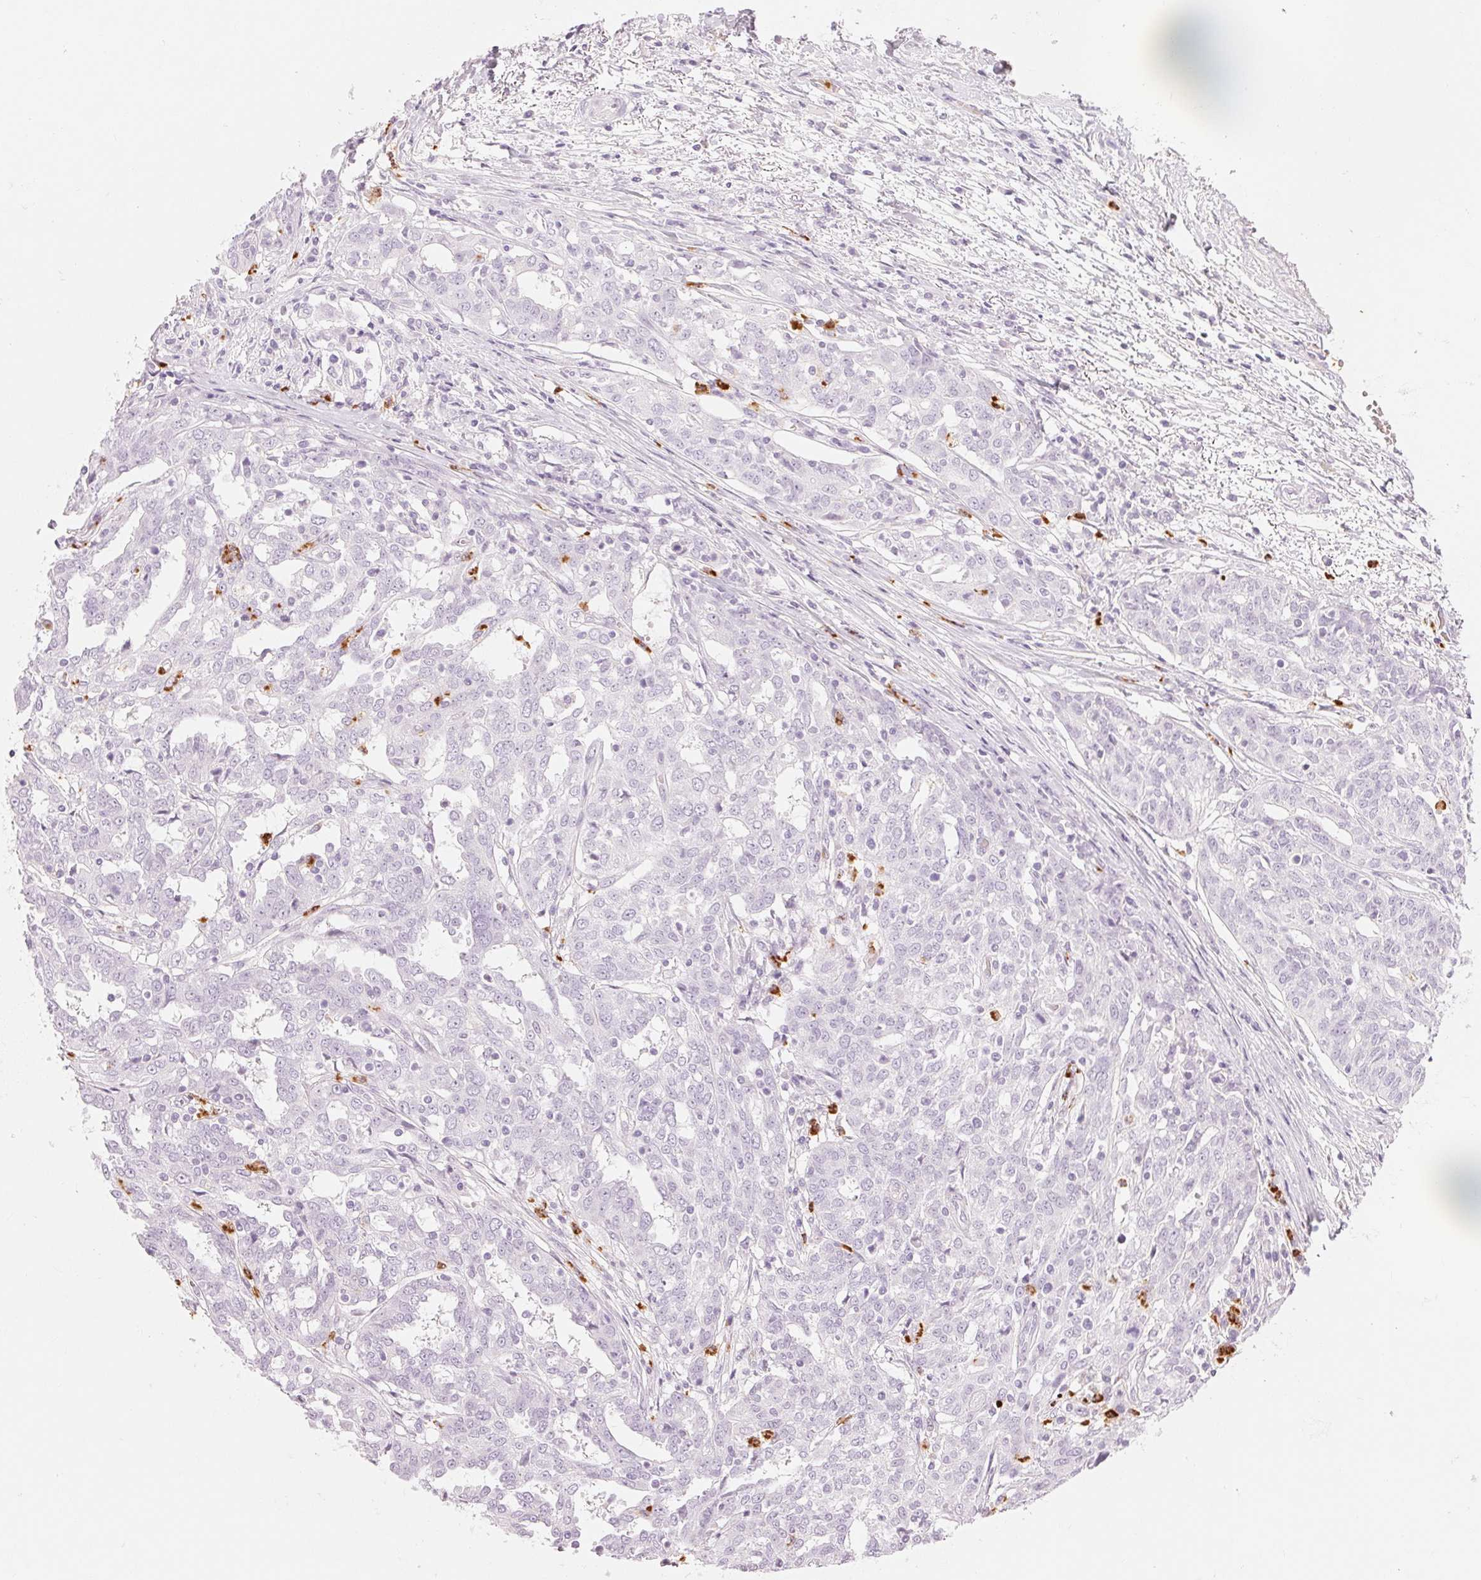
{"staining": {"intensity": "negative", "quantity": "none", "location": "none"}, "tissue": "ovarian cancer", "cell_type": "Tumor cells", "image_type": "cancer", "snomed": [{"axis": "morphology", "description": "Cystadenocarcinoma, serous, NOS"}, {"axis": "topography", "description": "Ovary"}], "caption": "Tumor cells are negative for brown protein staining in ovarian serous cystadenocarcinoma. (Stains: DAB (3,3'-diaminobenzidine) immunohistochemistry with hematoxylin counter stain, Microscopy: brightfield microscopy at high magnification).", "gene": "KLK7", "patient": {"sex": "female", "age": 67}}